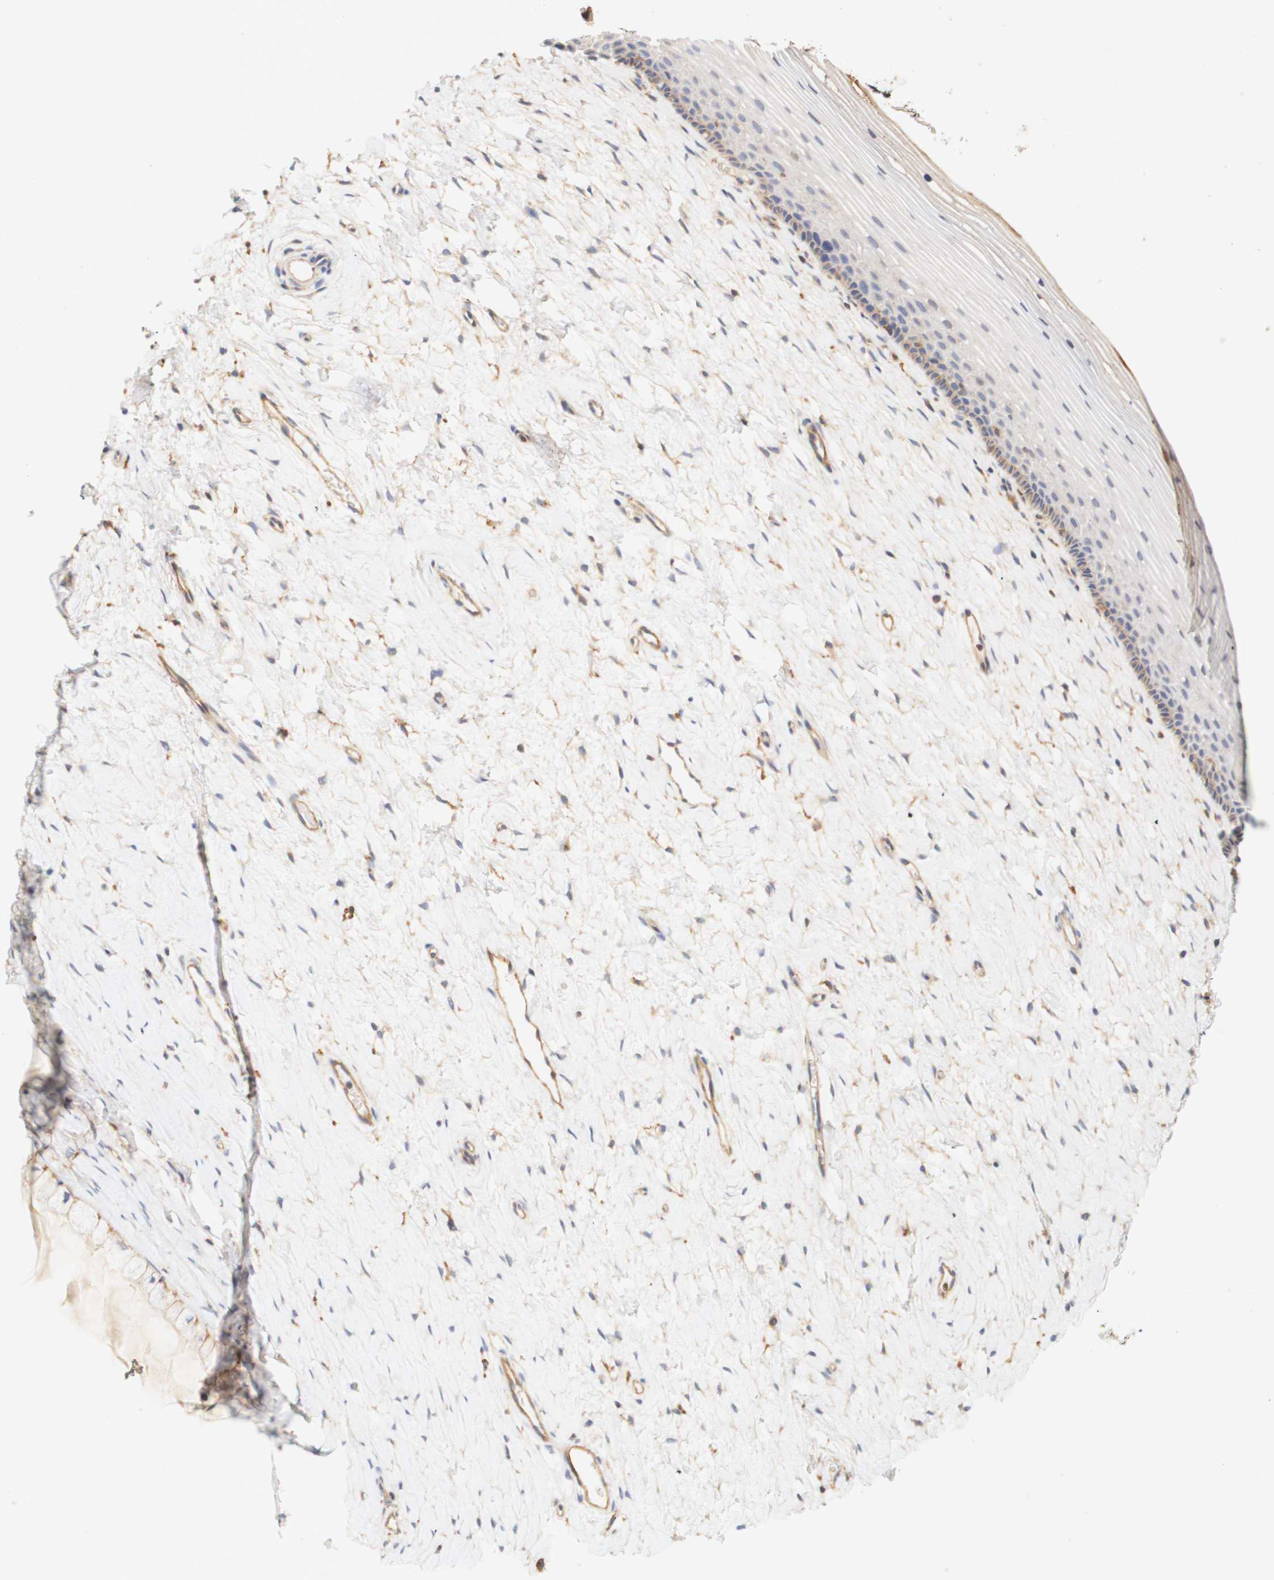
{"staining": {"intensity": "moderate", "quantity": "25%-75%", "location": "cytoplasmic/membranous"}, "tissue": "cervix", "cell_type": "Glandular cells", "image_type": "normal", "snomed": [{"axis": "morphology", "description": "Normal tissue, NOS"}, {"axis": "topography", "description": "Cervix"}], "caption": "The immunohistochemical stain shows moderate cytoplasmic/membranous positivity in glandular cells of unremarkable cervix. (Brightfield microscopy of DAB IHC at high magnification).", "gene": "PCDH7", "patient": {"sex": "female", "age": 39}}